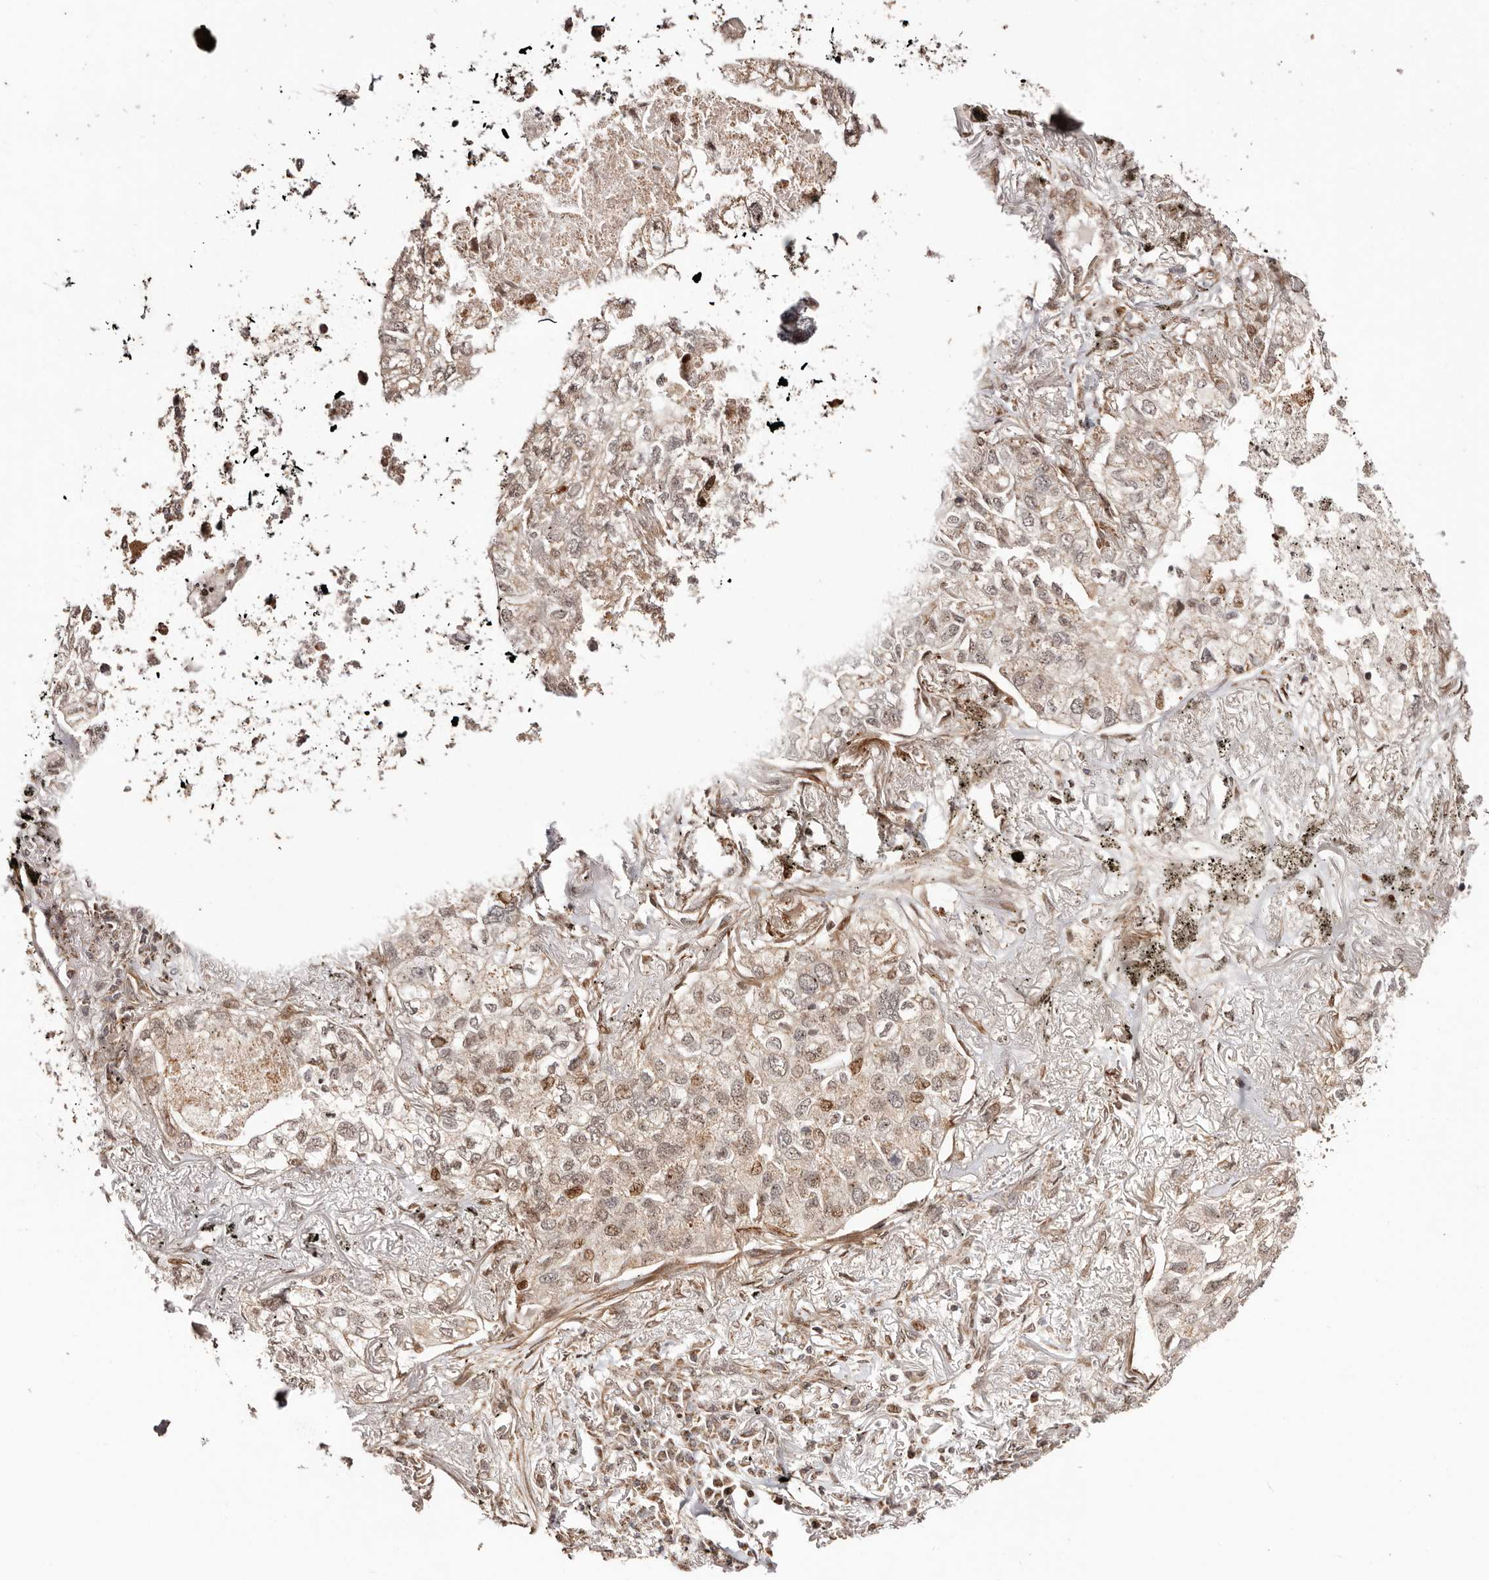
{"staining": {"intensity": "moderate", "quantity": "<25%", "location": "nuclear"}, "tissue": "lung cancer", "cell_type": "Tumor cells", "image_type": "cancer", "snomed": [{"axis": "morphology", "description": "Adenocarcinoma, NOS"}, {"axis": "topography", "description": "Lung"}], "caption": "Immunohistochemical staining of human adenocarcinoma (lung) displays moderate nuclear protein expression in about <25% of tumor cells.", "gene": "HIVEP3", "patient": {"sex": "male", "age": 65}}